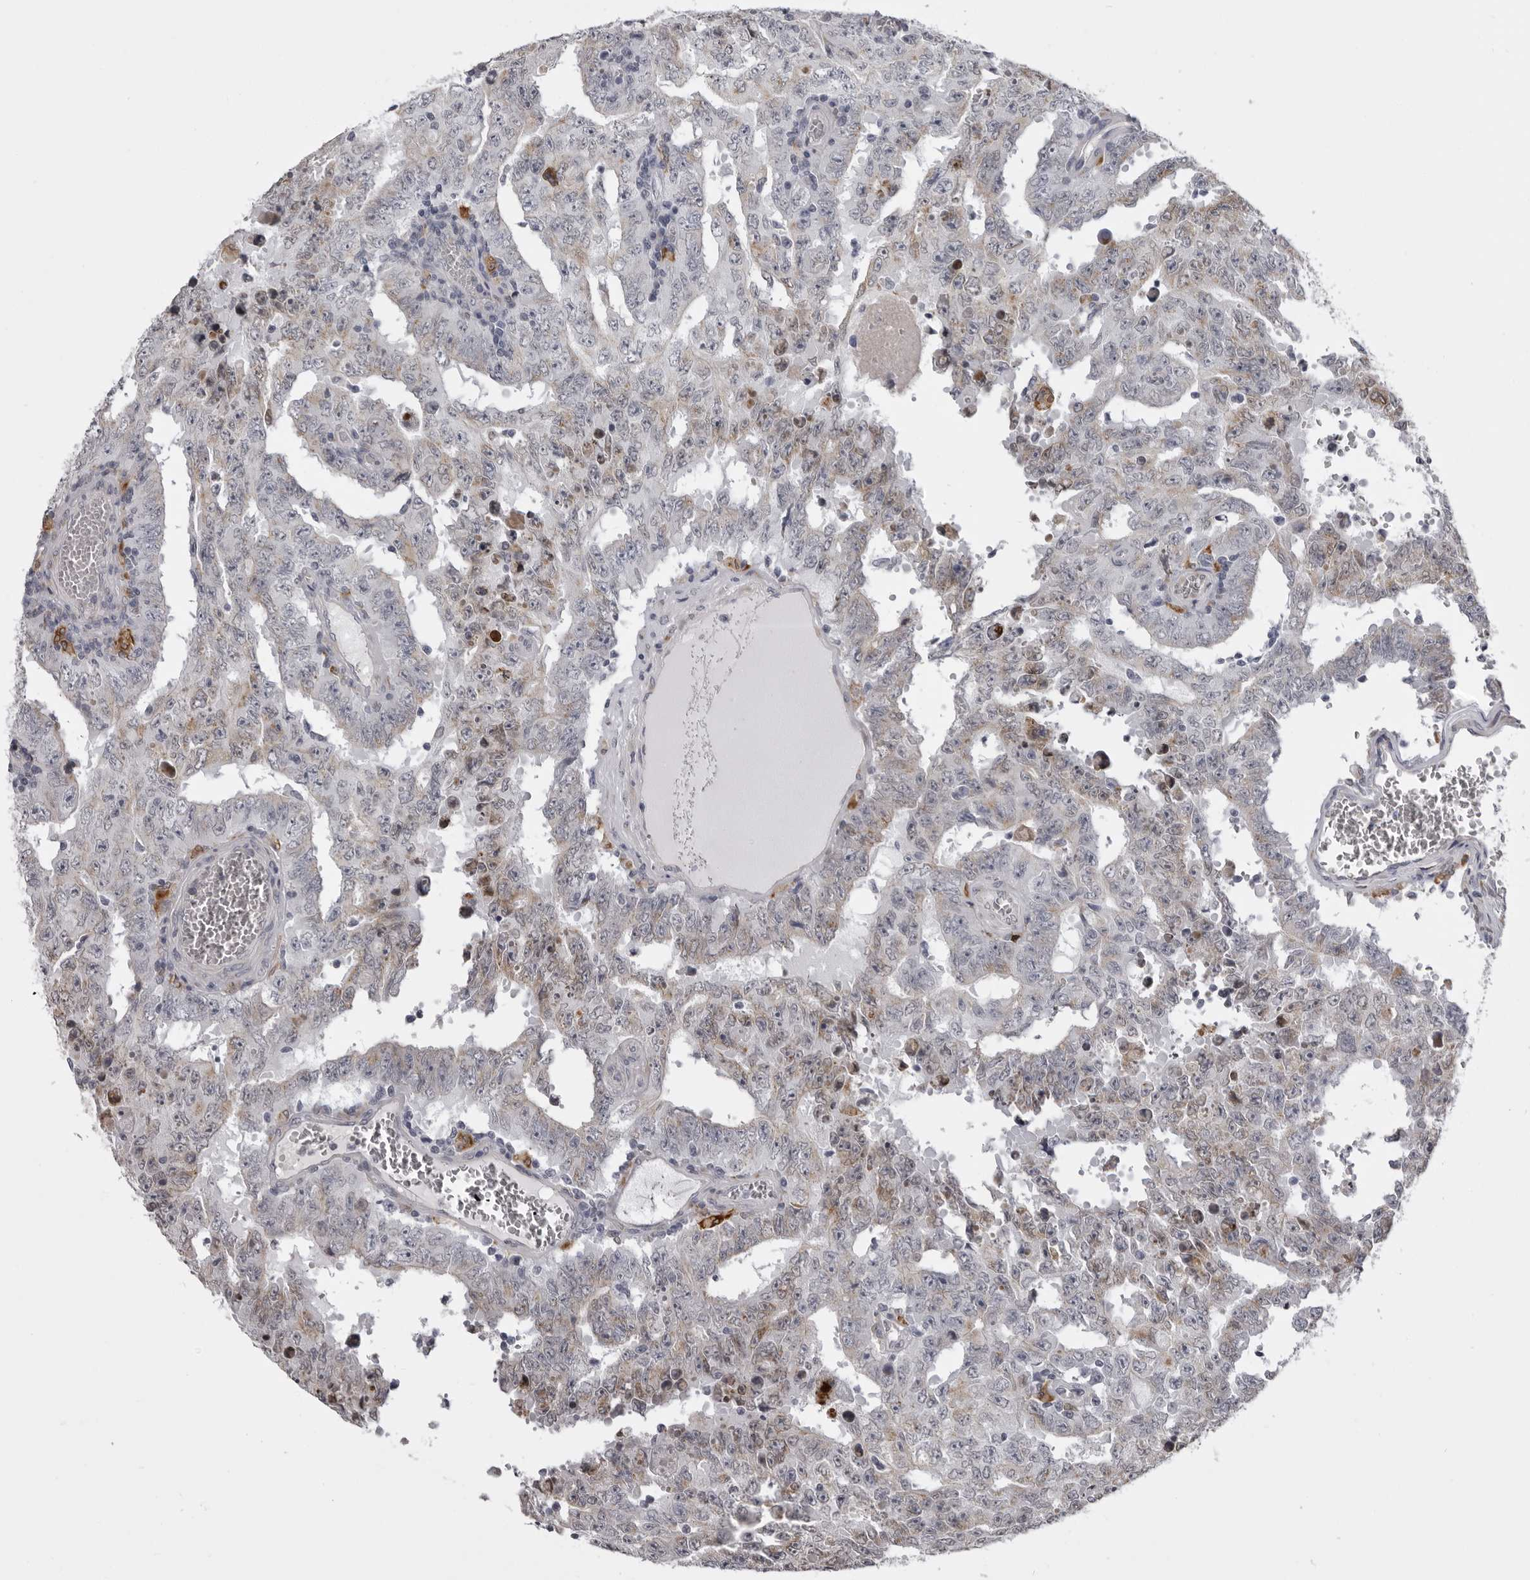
{"staining": {"intensity": "weak", "quantity": "25%-75%", "location": "cytoplasmic/membranous"}, "tissue": "testis cancer", "cell_type": "Tumor cells", "image_type": "cancer", "snomed": [{"axis": "morphology", "description": "Carcinoma, Embryonal, NOS"}, {"axis": "topography", "description": "Testis"}], "caption": "Immunohistochemistry image of neoplastic tissue: human embryonal carcinoma (testis) stained using immunohistochemistry demonstrates low levels of weak protein expression localized specifically in the cytoplasmic/membranous of tumor cells, appearing as a cytoplasmic/membranous brown color.", "gene": "NCEH1", "patient": {"sex": "male", "age": 26}}